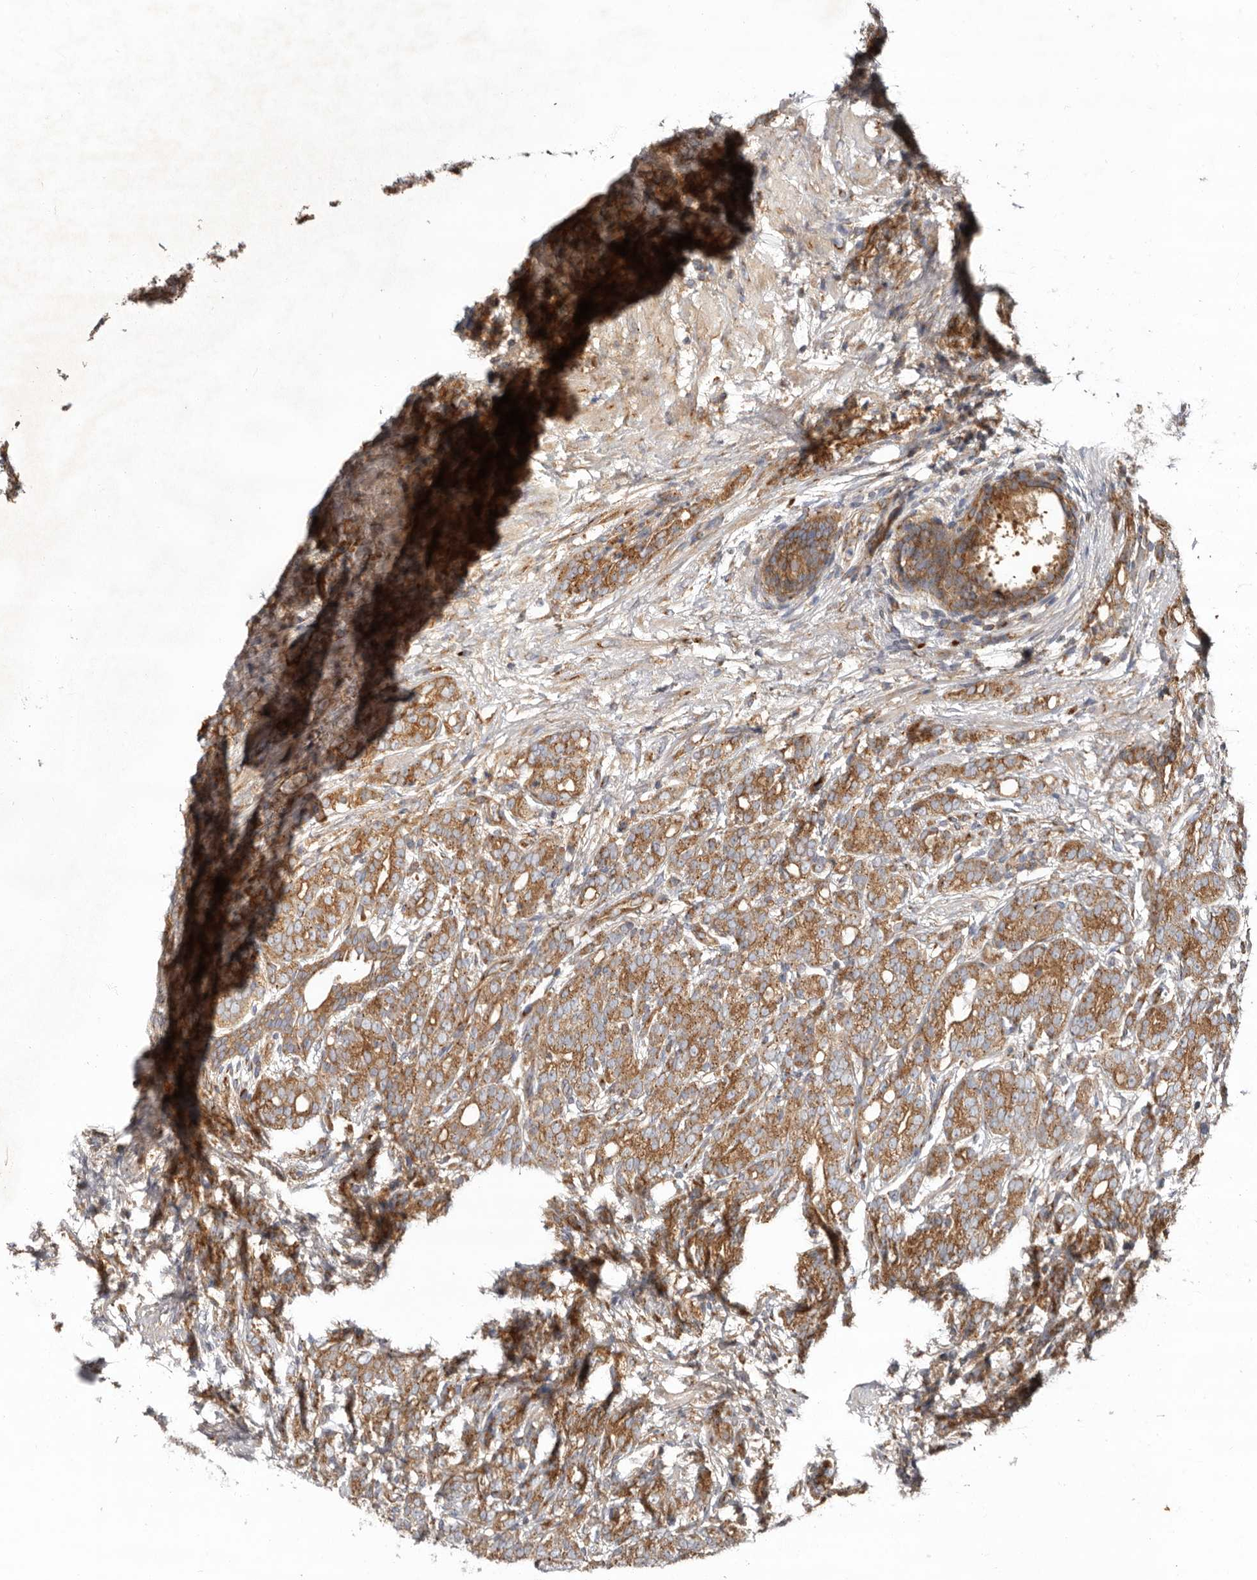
{"staining": {"intensity": "moderate", "quantity": ">75%", "location": "cytoplasmic/membranous"}, "tissue": "prostate cancer", "cell_type": "Tumor cells", "image_type": "cancer", "snomed": [{"axis": "morphology", "description": "Adenocarcinoma, High grade"}, {"axis": "topography", "description": "Prostate"}], "caption": "The photomicrograph exhibits immunohistochemical staining of prostate cancer. There is moderate cytoplasmic/membranous positivity is present in approximately >75% of tumor cells.", "gene": "LUZP1", "patient": {"sex": "male", "age": 57}}